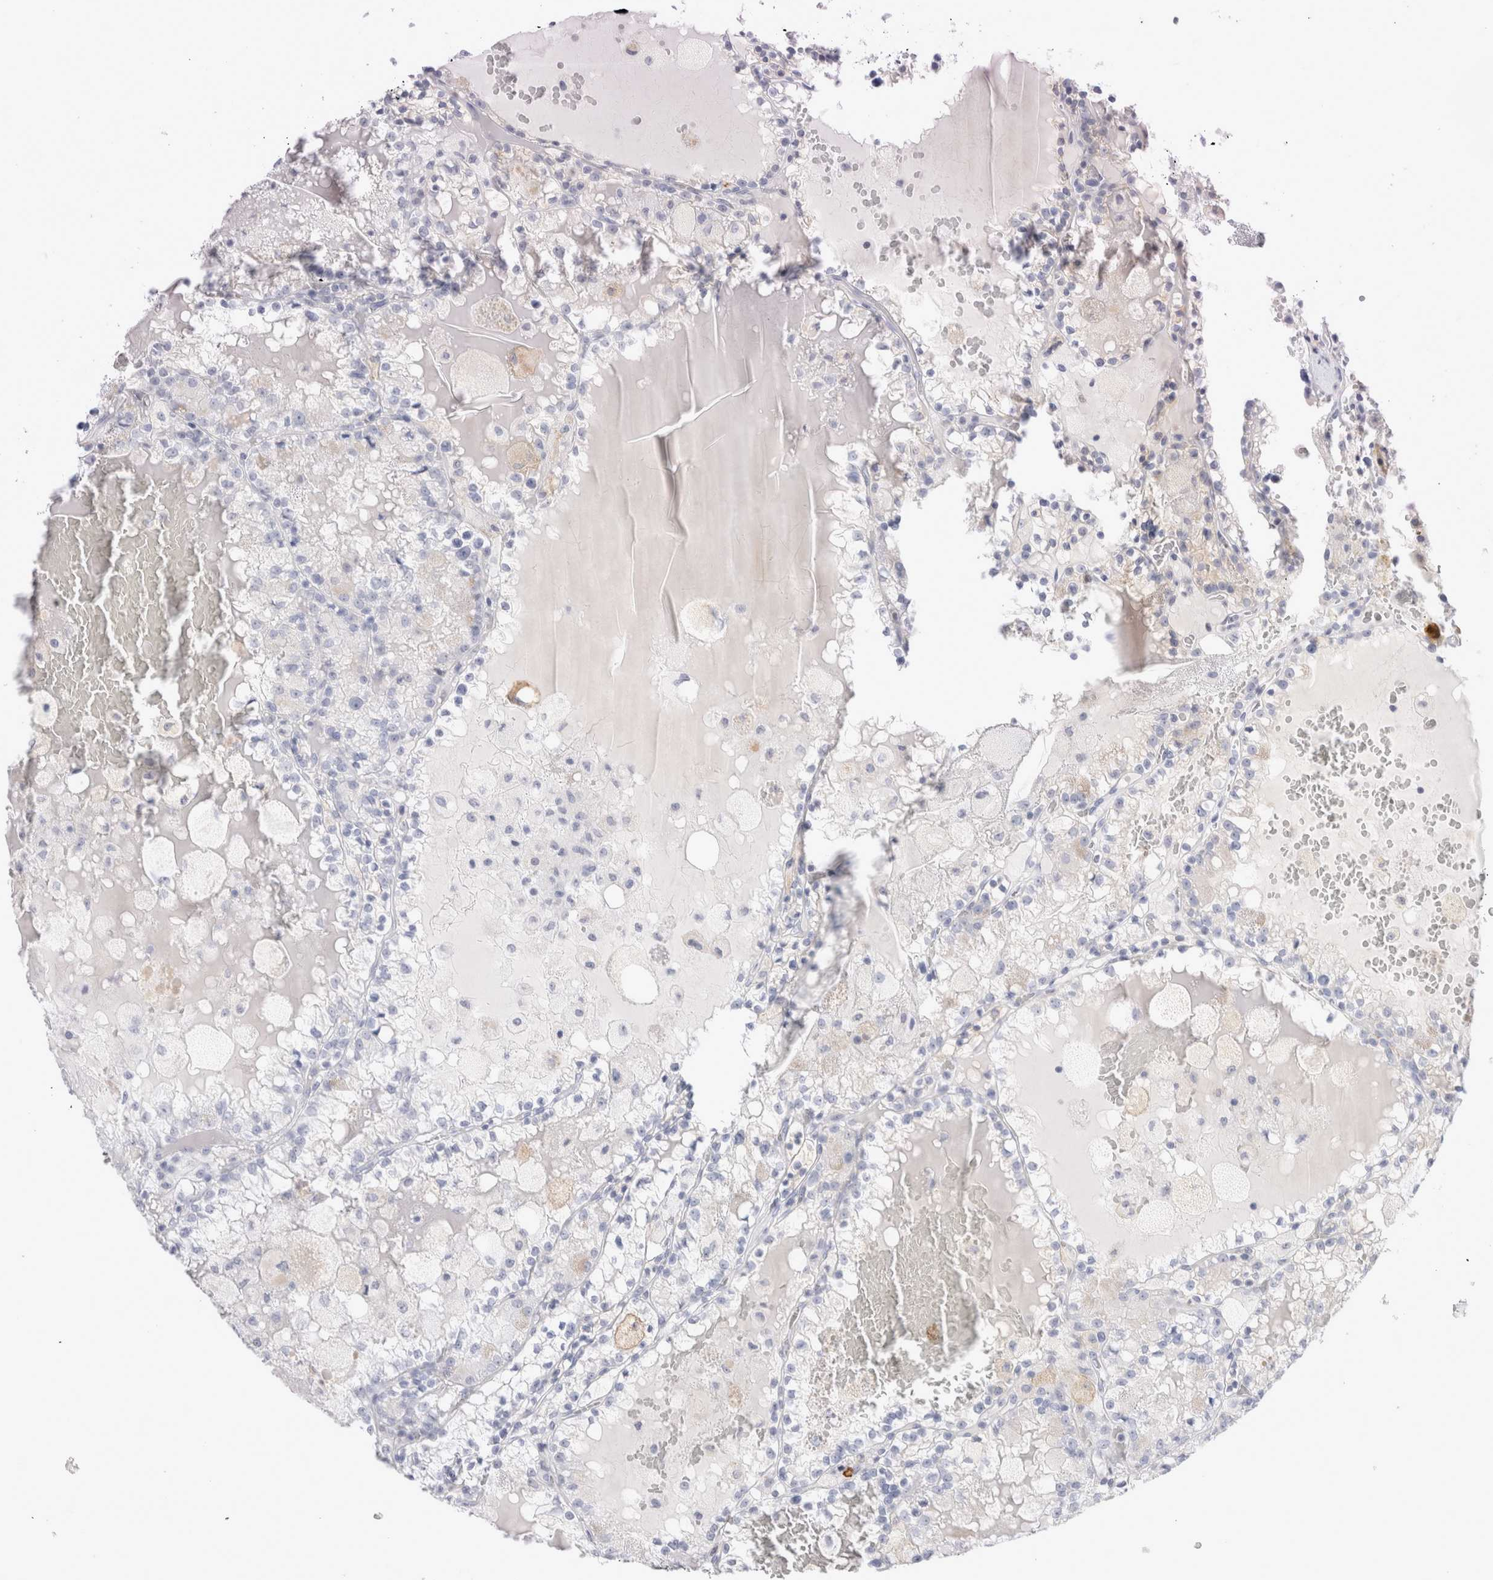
{"staining": {"intensity": "negative", "quantity": "none", "location": "none"}, "tissue": "renal cancer", "cell_type": "Tumor cells", "image_type": "cancer", "snomed": [{"axis": "morphology", "description": "Adenocarcinoma, NOS"}, {"axis": "topography", "description": "Kidney"}], "caption": "Adenocarcinoma (renal) was stained to show a protein in brown. There is no significant expression in tumor cells.", "gene": "MUC15", "patient": {"sex": "female", "age": 56}}